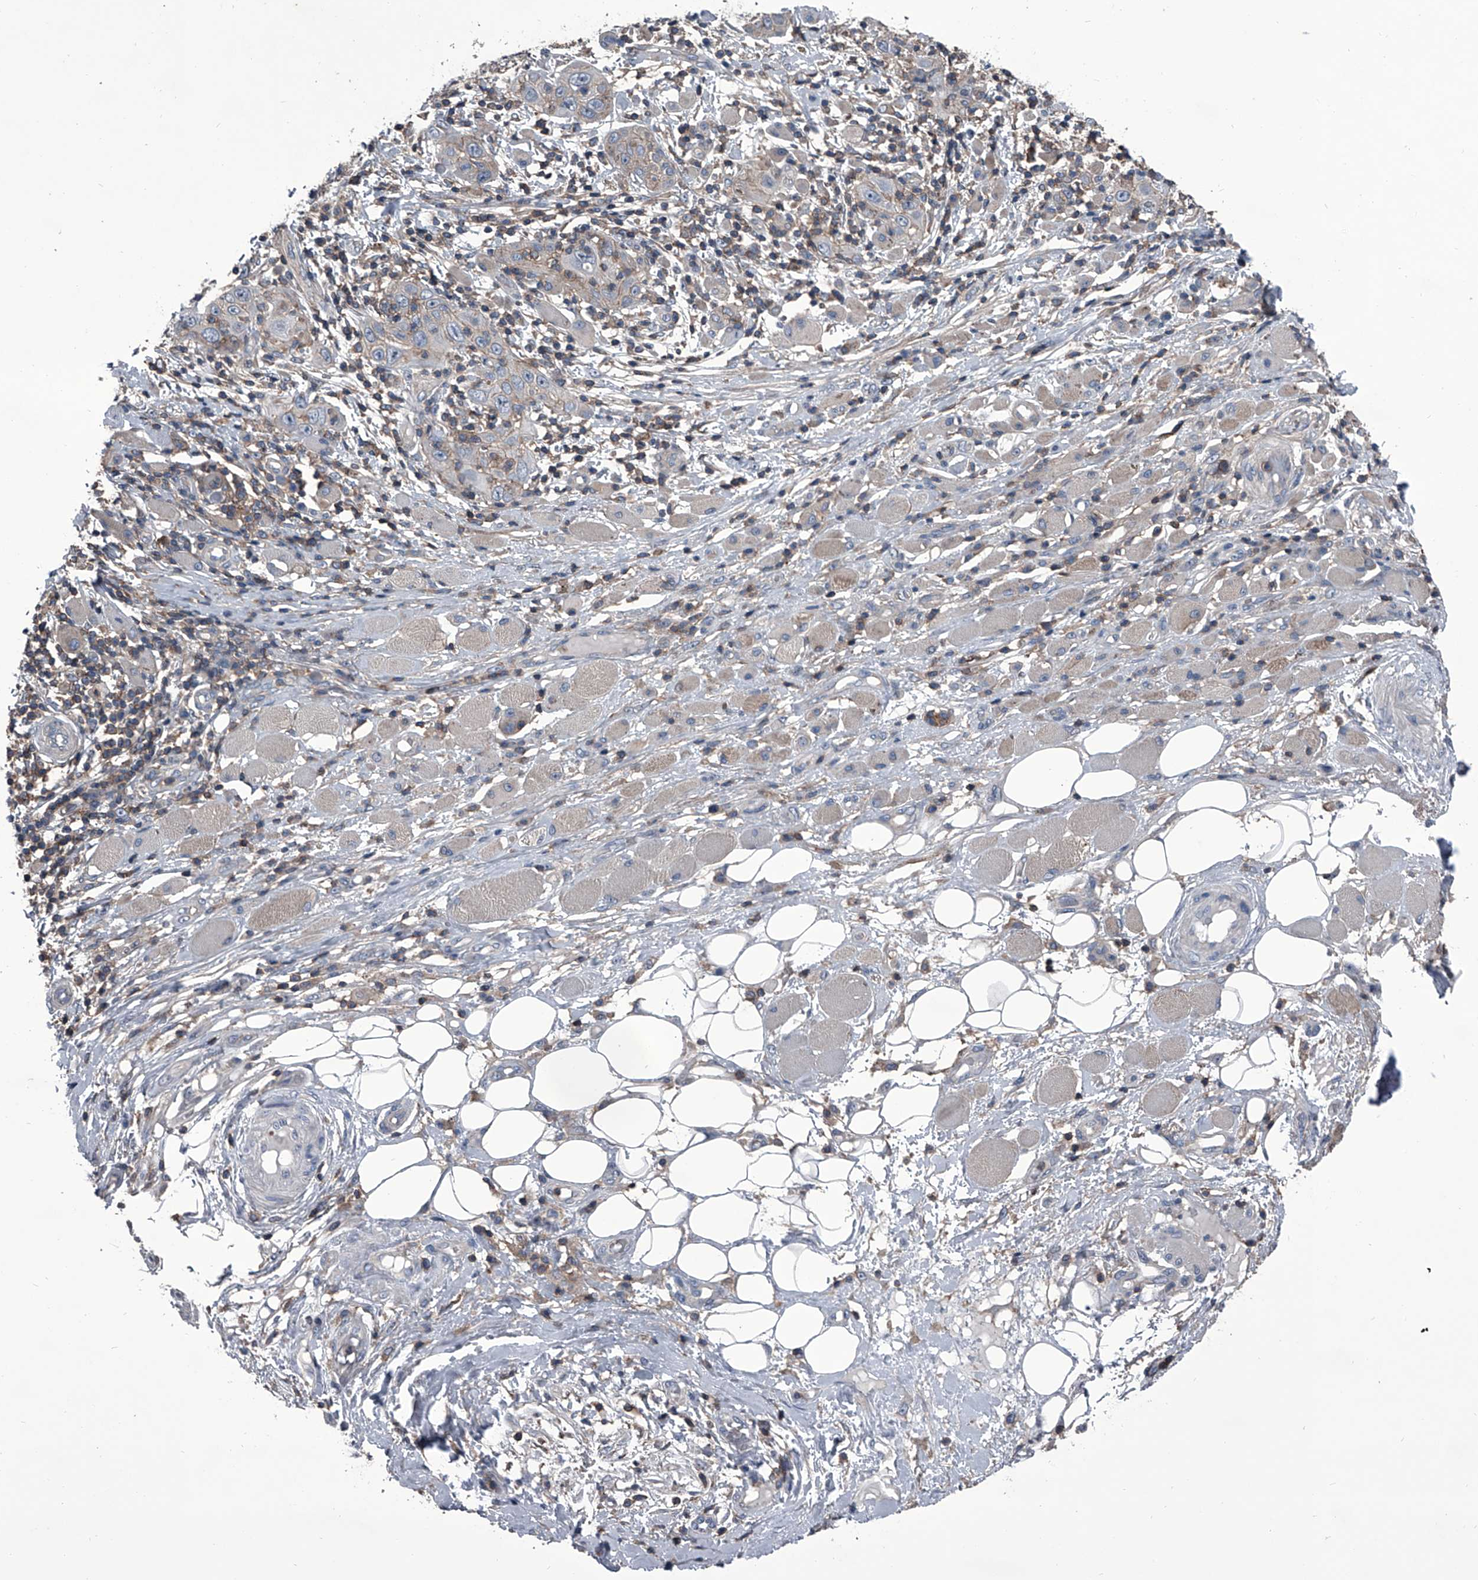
{"staining": {"intensity": "negative", "quantity": "none", "location": "none"}, "tissue": "skin cancer", "cell_type": "Tumor cells", "image_type": "cancer", "snomed": [{"axis": "morphology", "description": "Squamous cell carcinoma, NOS"}, {"axis": "topography", "description": "Skin"}], "caption": "A histopathology image of human skin cancer is negative for staining in tumor cells.", "gene": "PIP5K1A", "patient": {"sex": "female", "age": 88}}